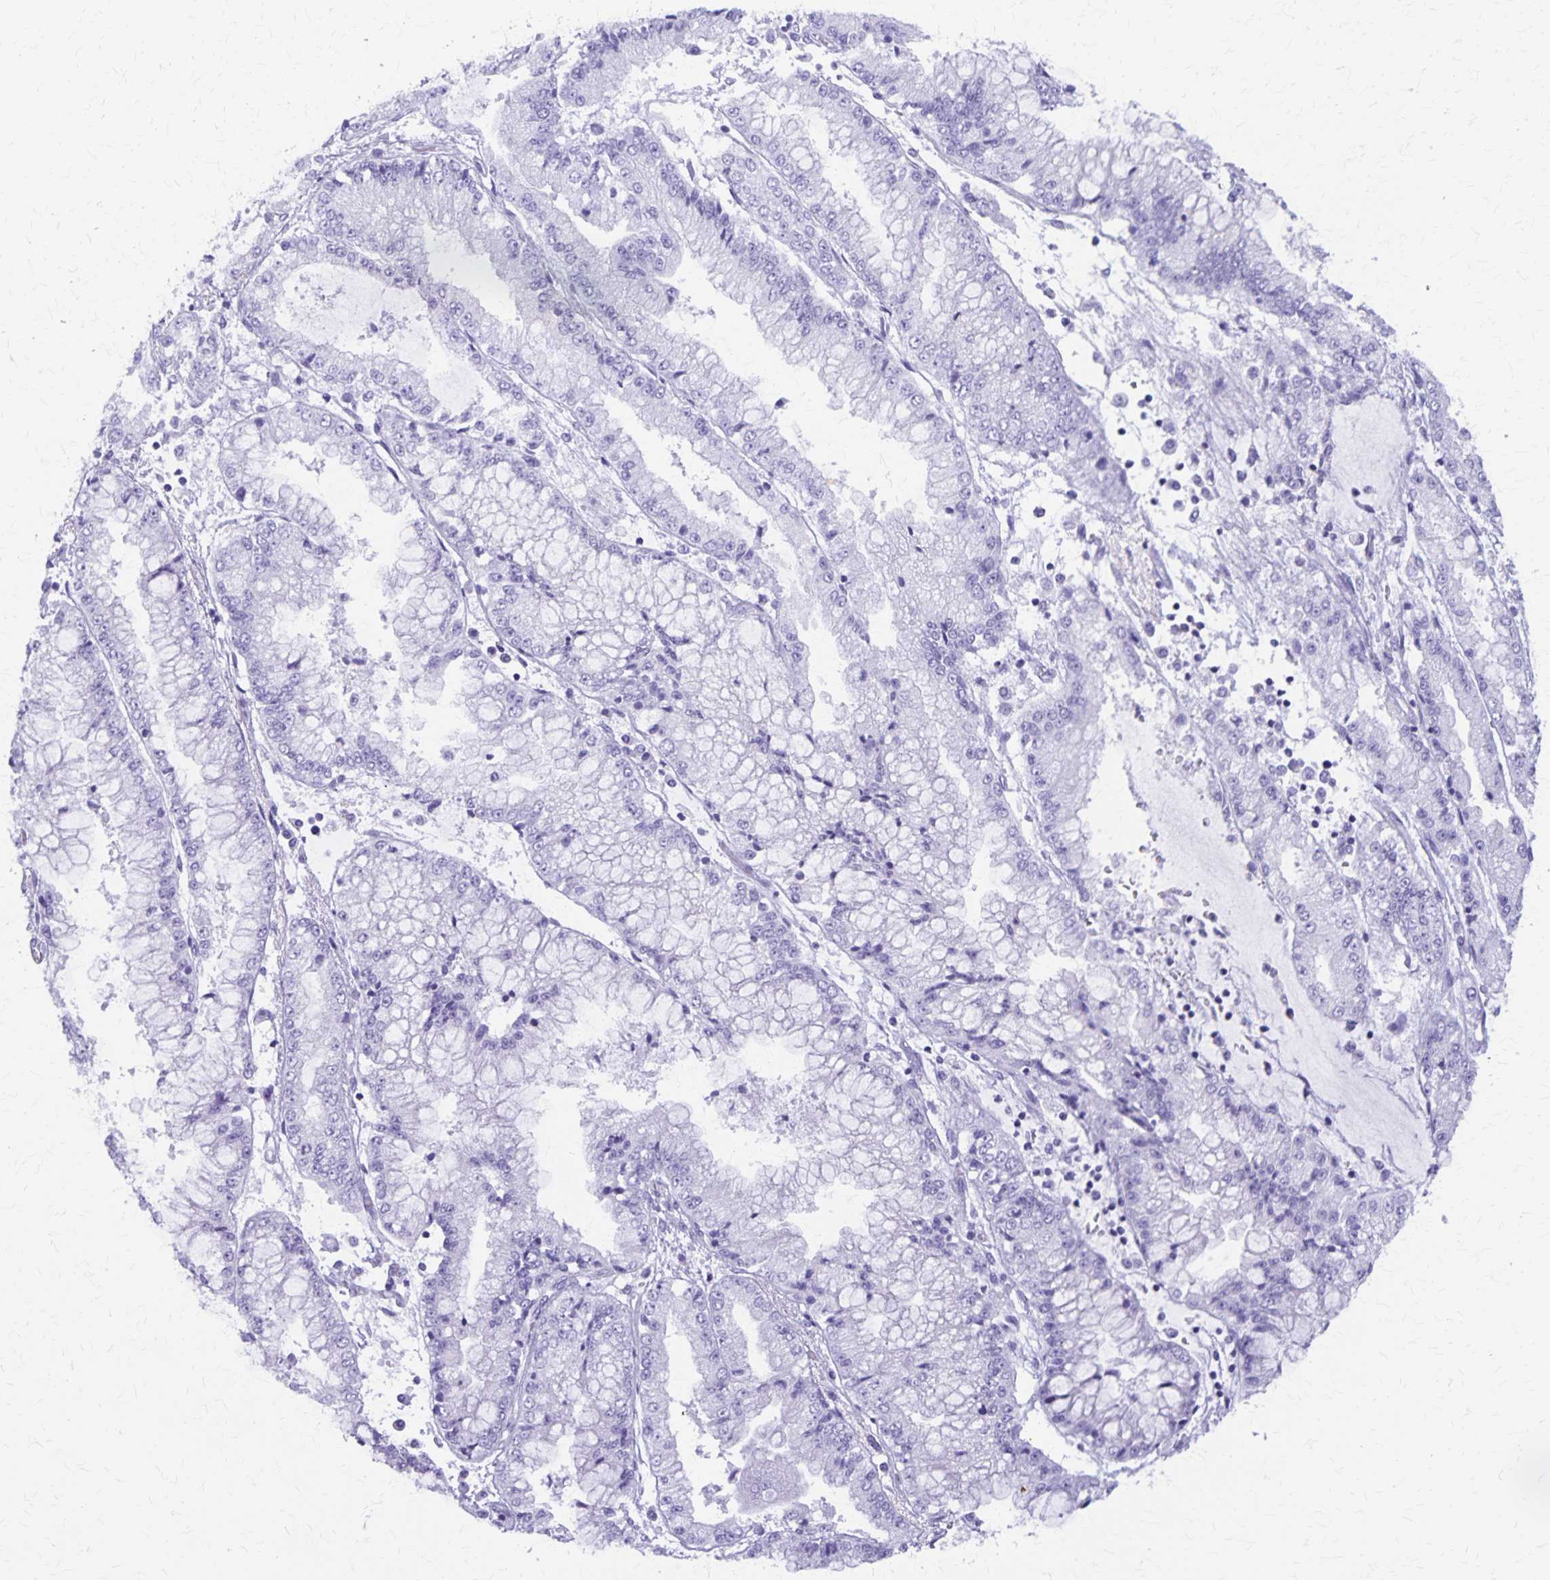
{"staining": {"intensity": "negative", "quantity": "none", "location": "none"}, "tissue": "stomach cancer", "cell_type": "Tumor cells", "image_type": "cancer", "snomed": [{"axis": "morphology", "description": "Adenocarcinoma, NOS"}, {"axis": "topography", "description": "Stomach, upper"}], "caption": "Tumor cells show no significant protein expression in stomach cancer.", "gene": "DEFA5", "patient": {"sex": "female", "age": 74}}